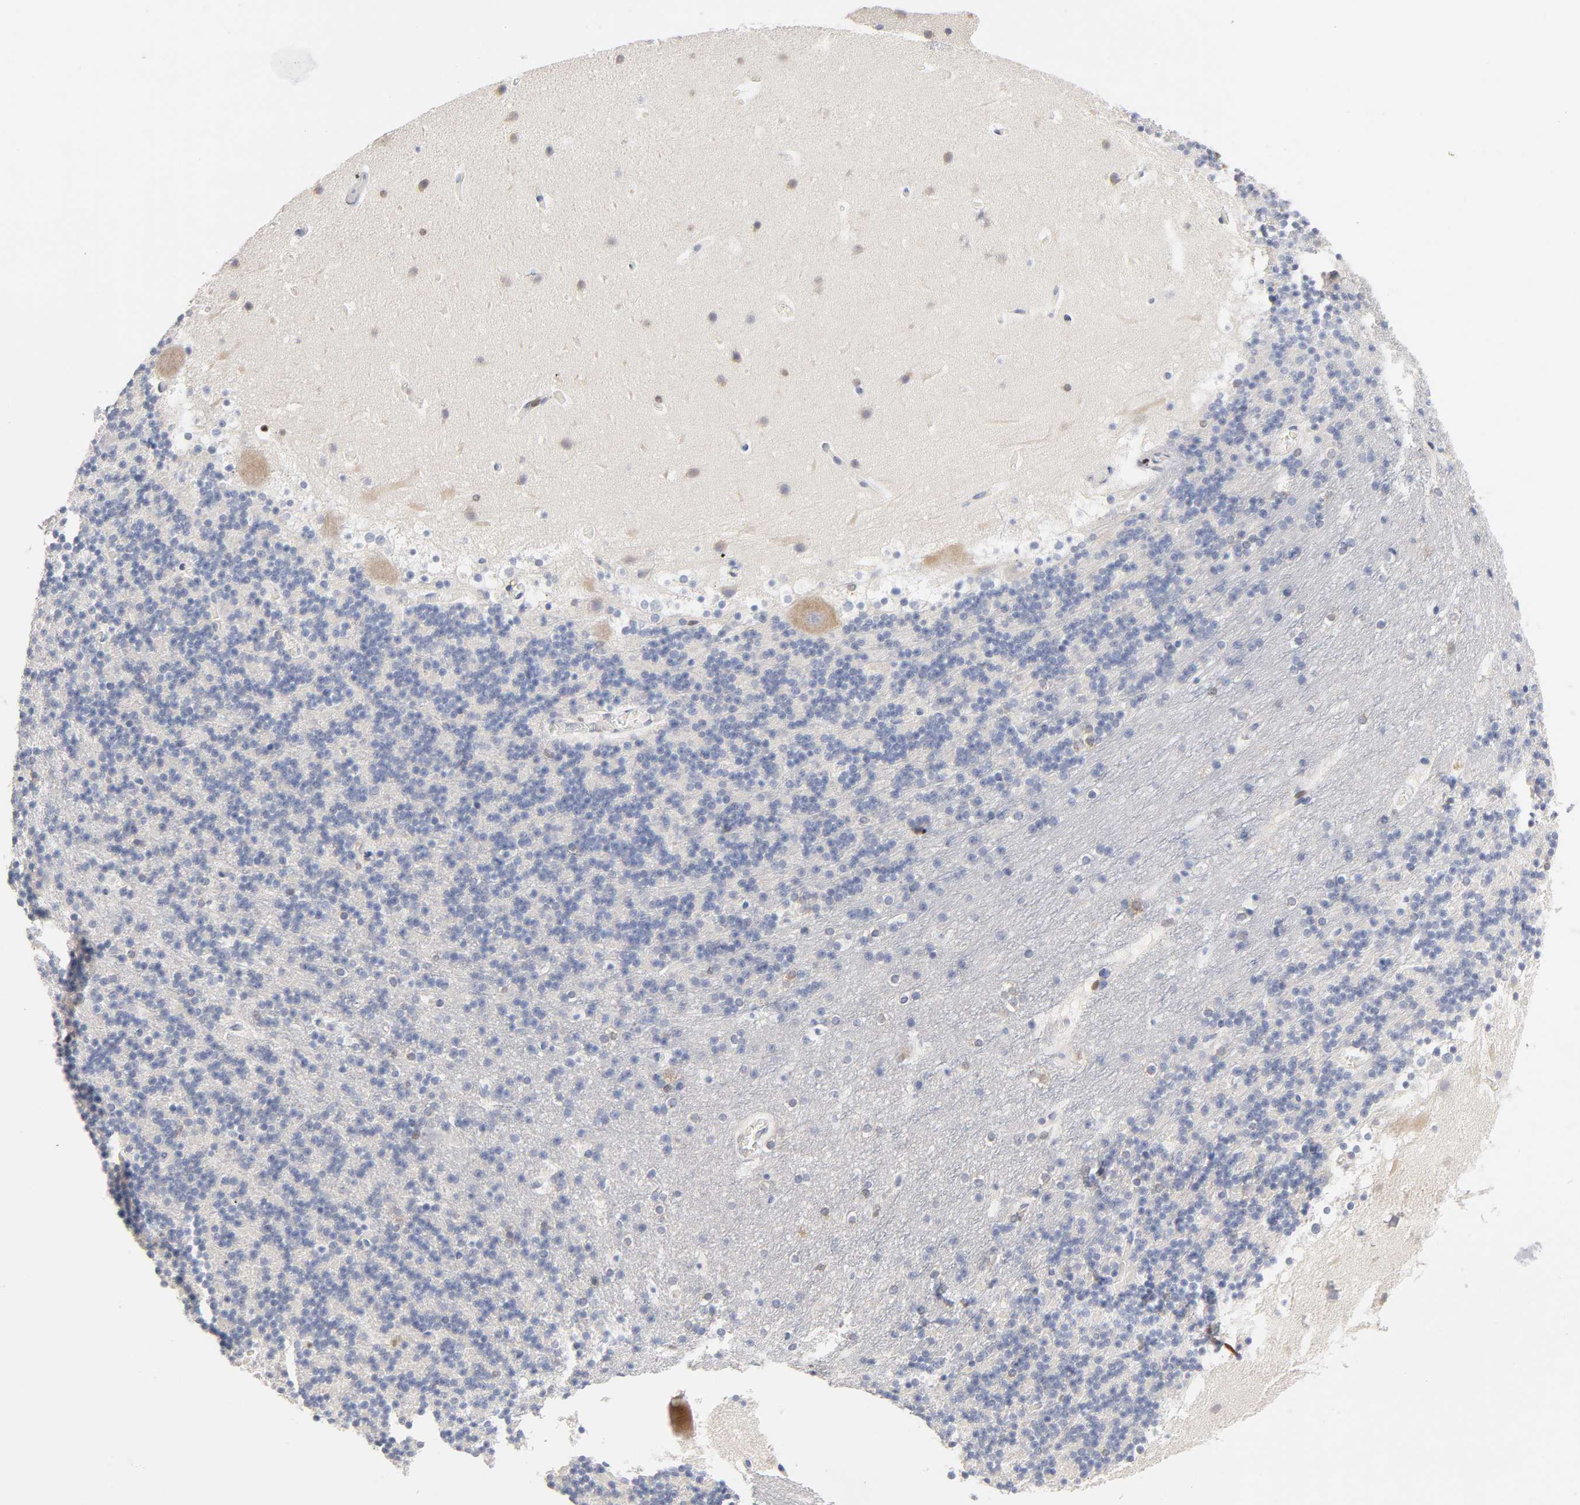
{"staining": {"intensity": "negative", "quantity": "none", "location": "none"}, "tissue": "cerebellum", "cell_type": "Cells in granular layer", "image_type": "normal", "snomed": [{"axis": "morphology", "description": "Normal tissue, NOS"}, {"axis": "topography", "description": "Cerebellum"}], "caption": "DAB (3,3'-diaminobenzidine) immunohistochemical staining of normal cerebellum shows no significant positivity in cells in granular layer. (Stains: DAB immunohistochemistry with hematoxylin counter stain, Microscopy: brightfield microscopy at high magnification).", "gene": "RUNX1", "patient": {"sex": "male", "age": 45}}